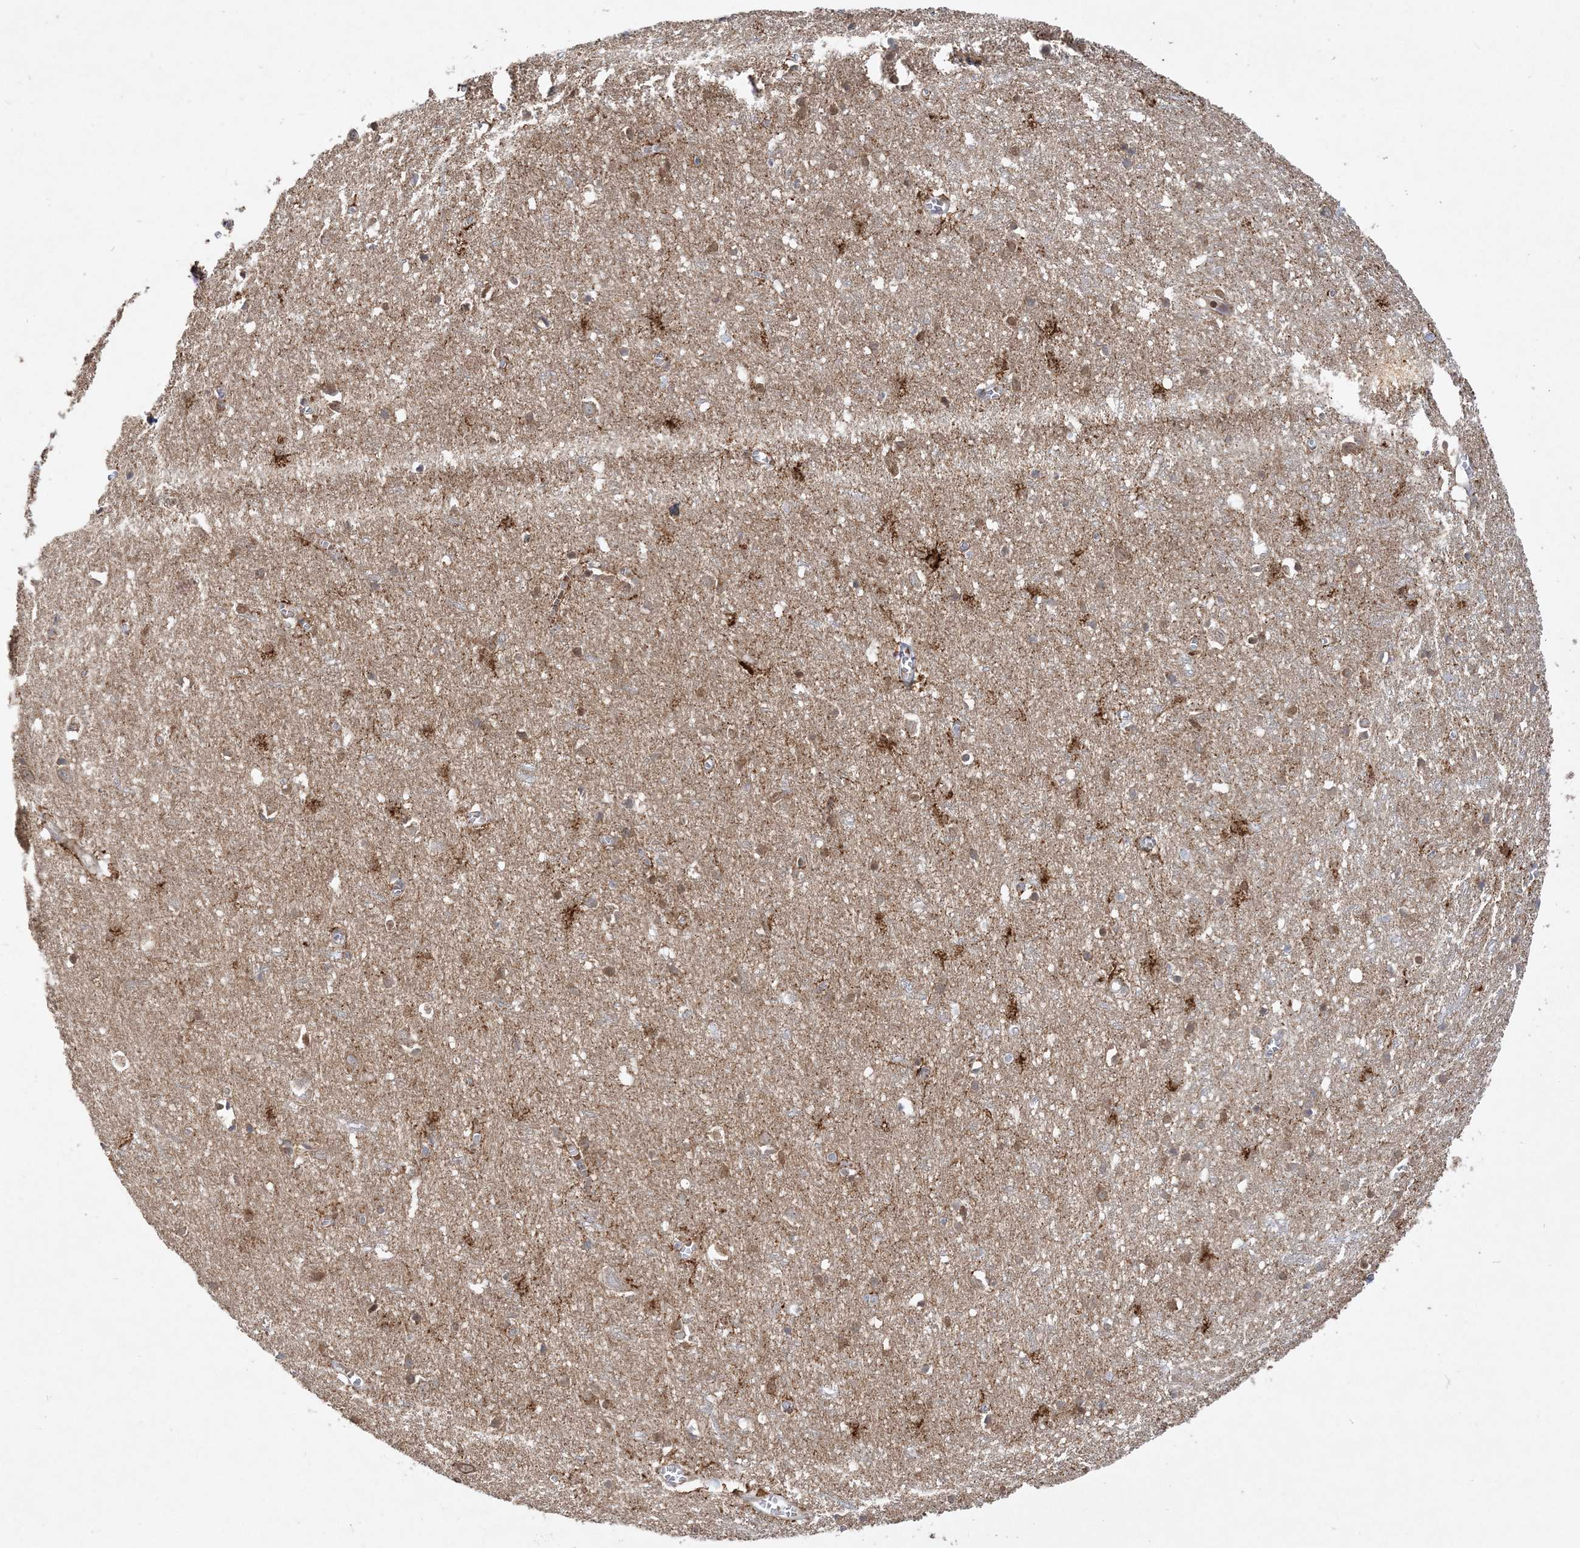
{"staining": {"intensity": "moderate", "quantity": "25%-75%", "location": "cytoplasmic/membranous"}, "tissue": "cerebral cortex", "cell_type": "Endothelial cells", "image_type": "normal", "snomed": [{"axis": "morphology", "description": "Normal tissue, NOS"}, {"axis": "topography", "description": "Cerebral cortex"}], "caption": "Cerebral cortex stained with immunohistochemistry (IHC) displays moderate cytoplasmic/membranous expression in about 25%-75% of endothelial cells.", "gene": "INPP1", "patient": {"sex": "female", "age": 64}}